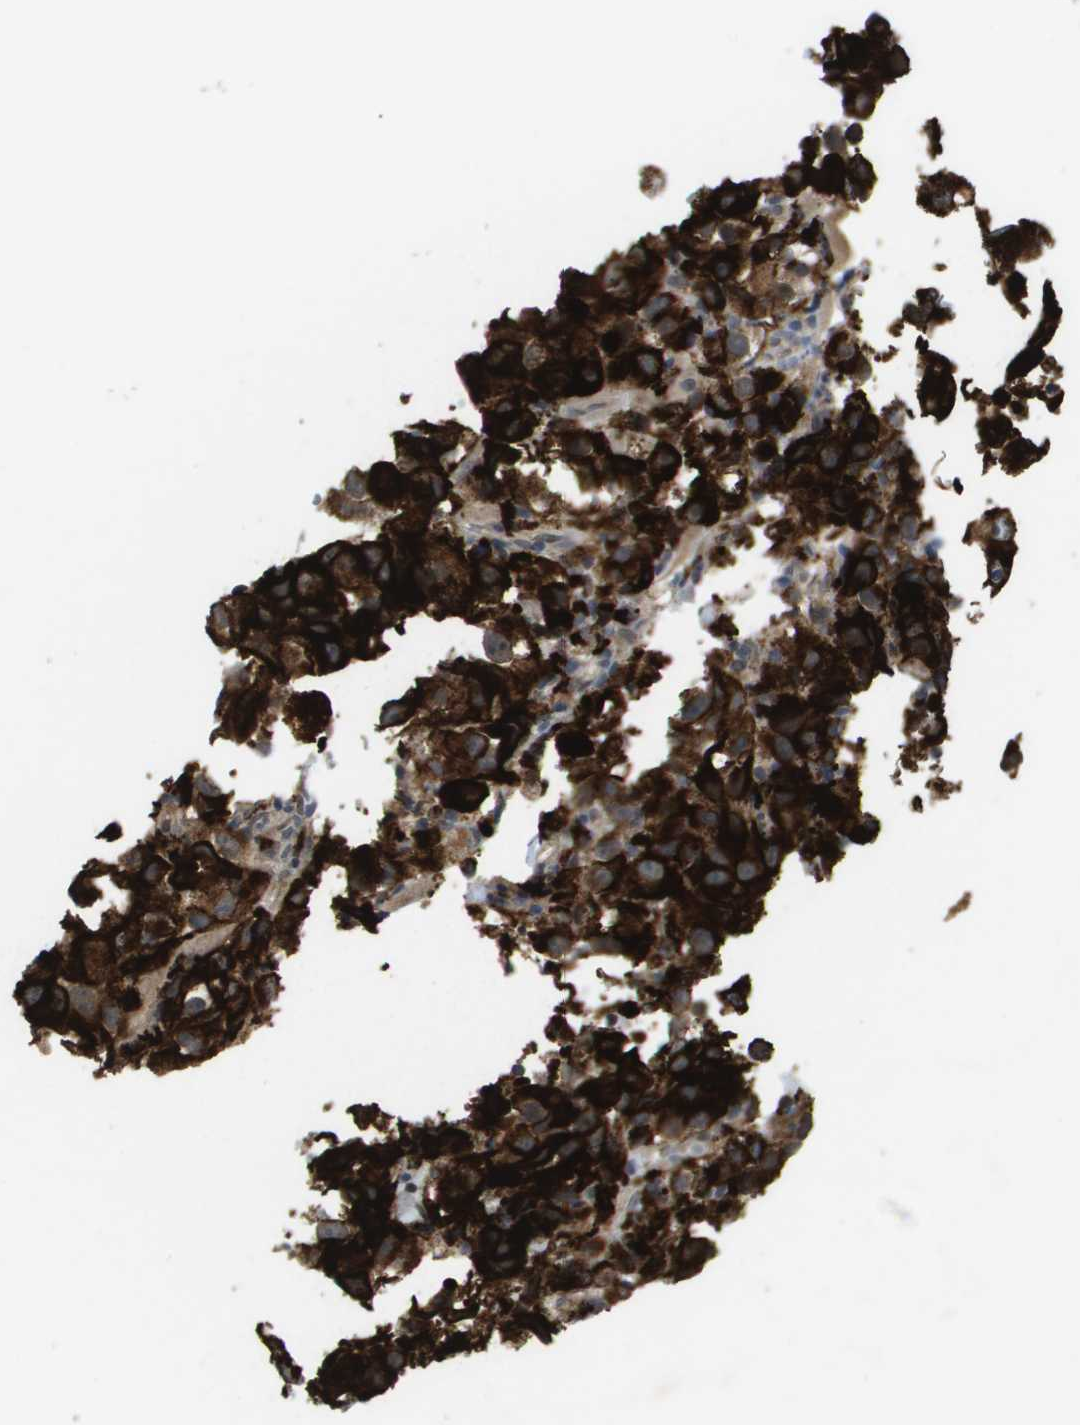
{"staining": {"intensity": "strong", "quantity": ">75%", "location": "cytoplasmic/membranous"}, "tissue": "melanoma", "cell_type": "Tumor cells", "image_type": "cancer", "snomed": [{"axis": "morphology", "description": "Malignant melanoma, NOS"}, {"axis": "topography", "description": "Skin"}], "caption": "Malignant melanoma was stained to show a protein in brown. There is high levels of strong cytoplasmic/membranous positivity in approximately >75% of tumor cells.", "gene": "PDGFB", "patient": {"sex": "female", "age": 104}}